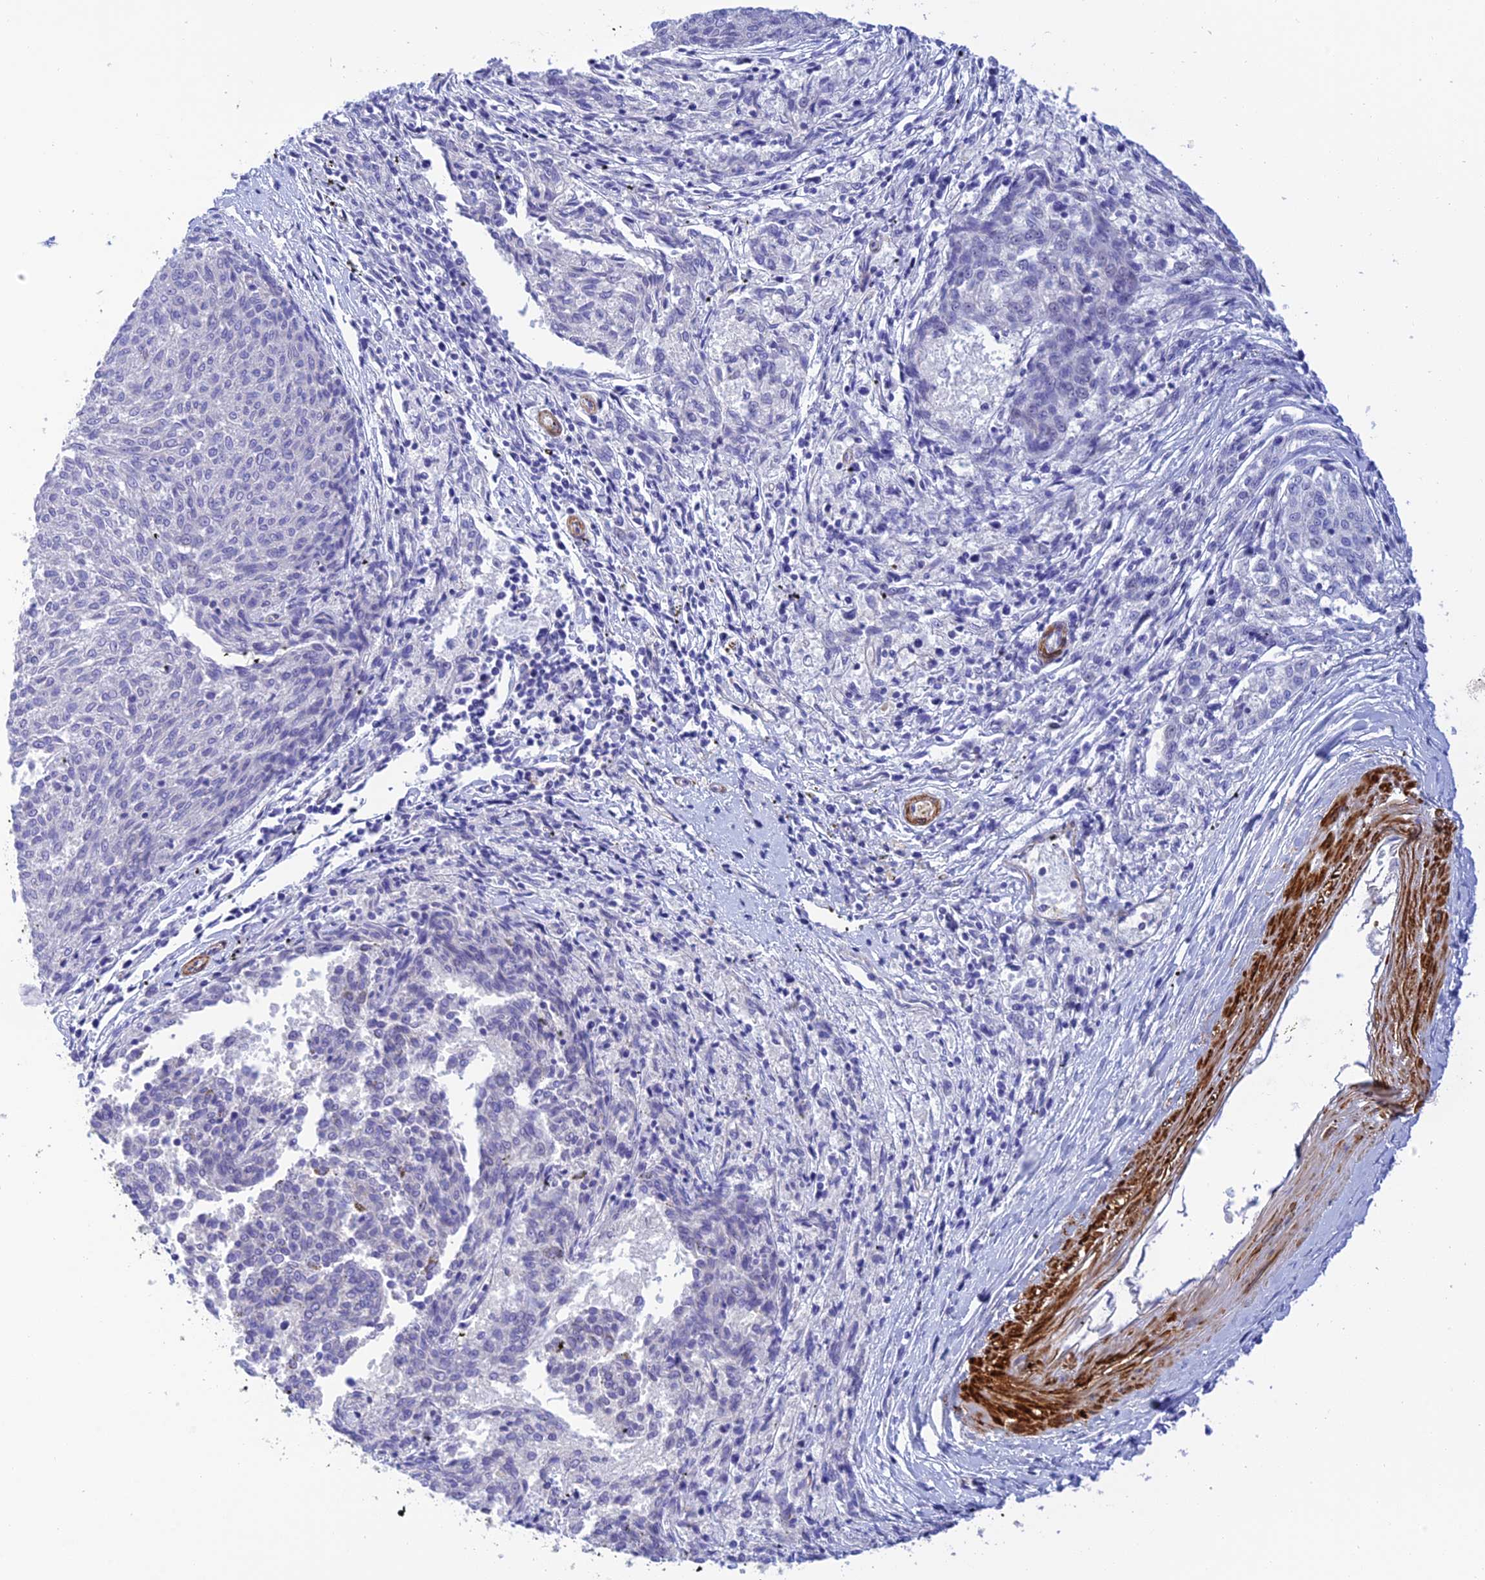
{"staining": {"intensity": "negative", "quantity": "none", "location": "none"}, "tissue": "melanoma", "cell_type": "Tumor cells", "image_type": "cancer", "snomed": [{"axis": "morphology", "description": "Malignant melanoma, NOS"}, {"axis": "topography", "description": "Skin"}], "caption": "Immunohistochemistry (IHC) micrograph of malignant melanoma stained for a protein (brown), which displays no positivity in tumor cells.", "gene": "ZDHHC16", "patient": {"sex": "female", "age": 72}}